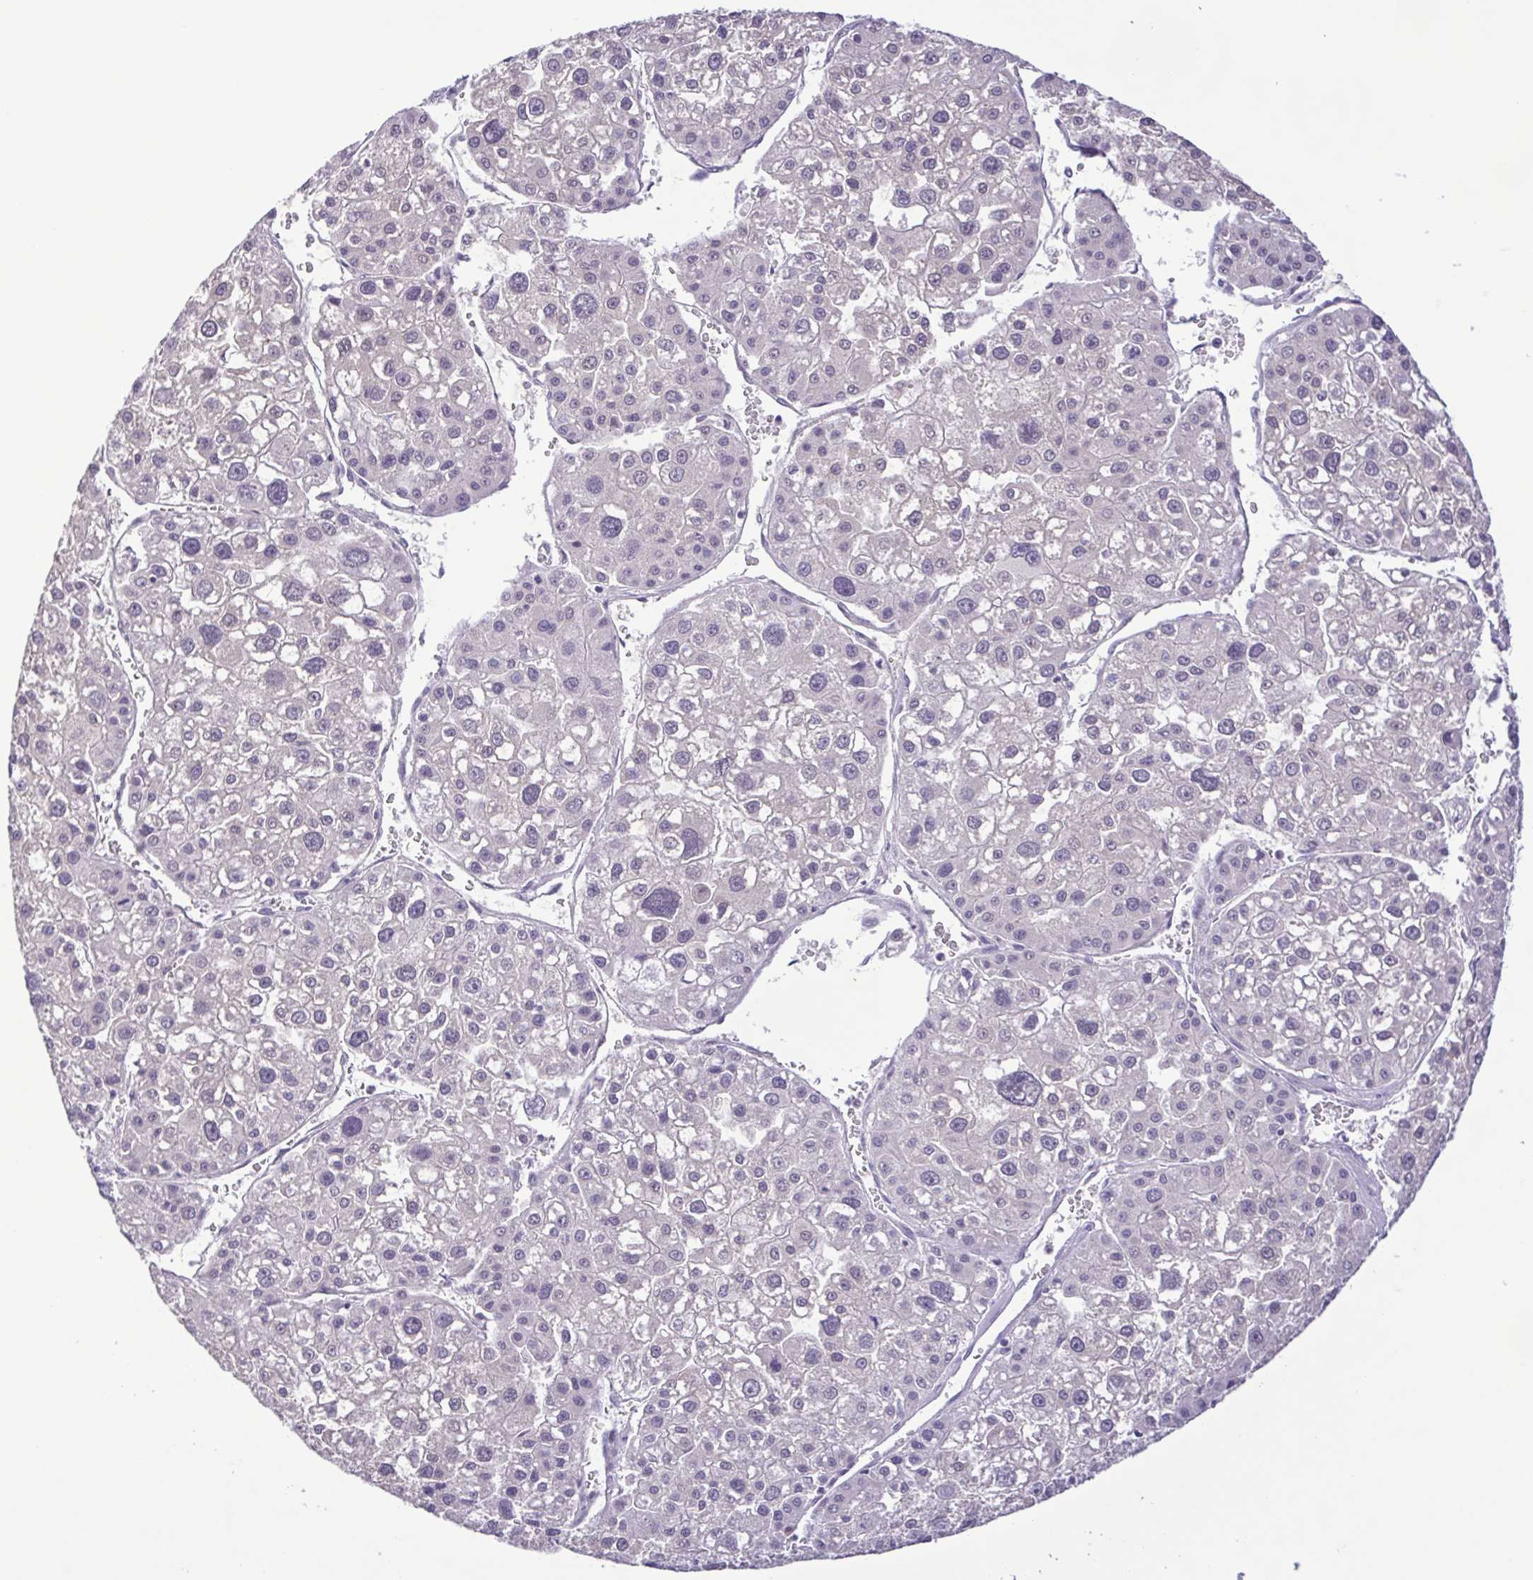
{"staining": {"intensity": "negative", "quantity": "none", "location": "none"}, "tissue": "liver cancer", "cell_type": "Tumor cells", "image_type": "cancer", "snomed": [{"axis": "morphology", "description": "Carcinoma, Hepatocellular, NOS"}, {"axis": "topography", "description": "Liver"}], "caption": "Histopathology image shows no protein expression in tumor cells of liver cancer tissue. (DAB immunohistochemistry (IHC) with hematoxylin counter stain).", "gene": "IL1RN", "patient": {"sex": "male", "age": 73}}